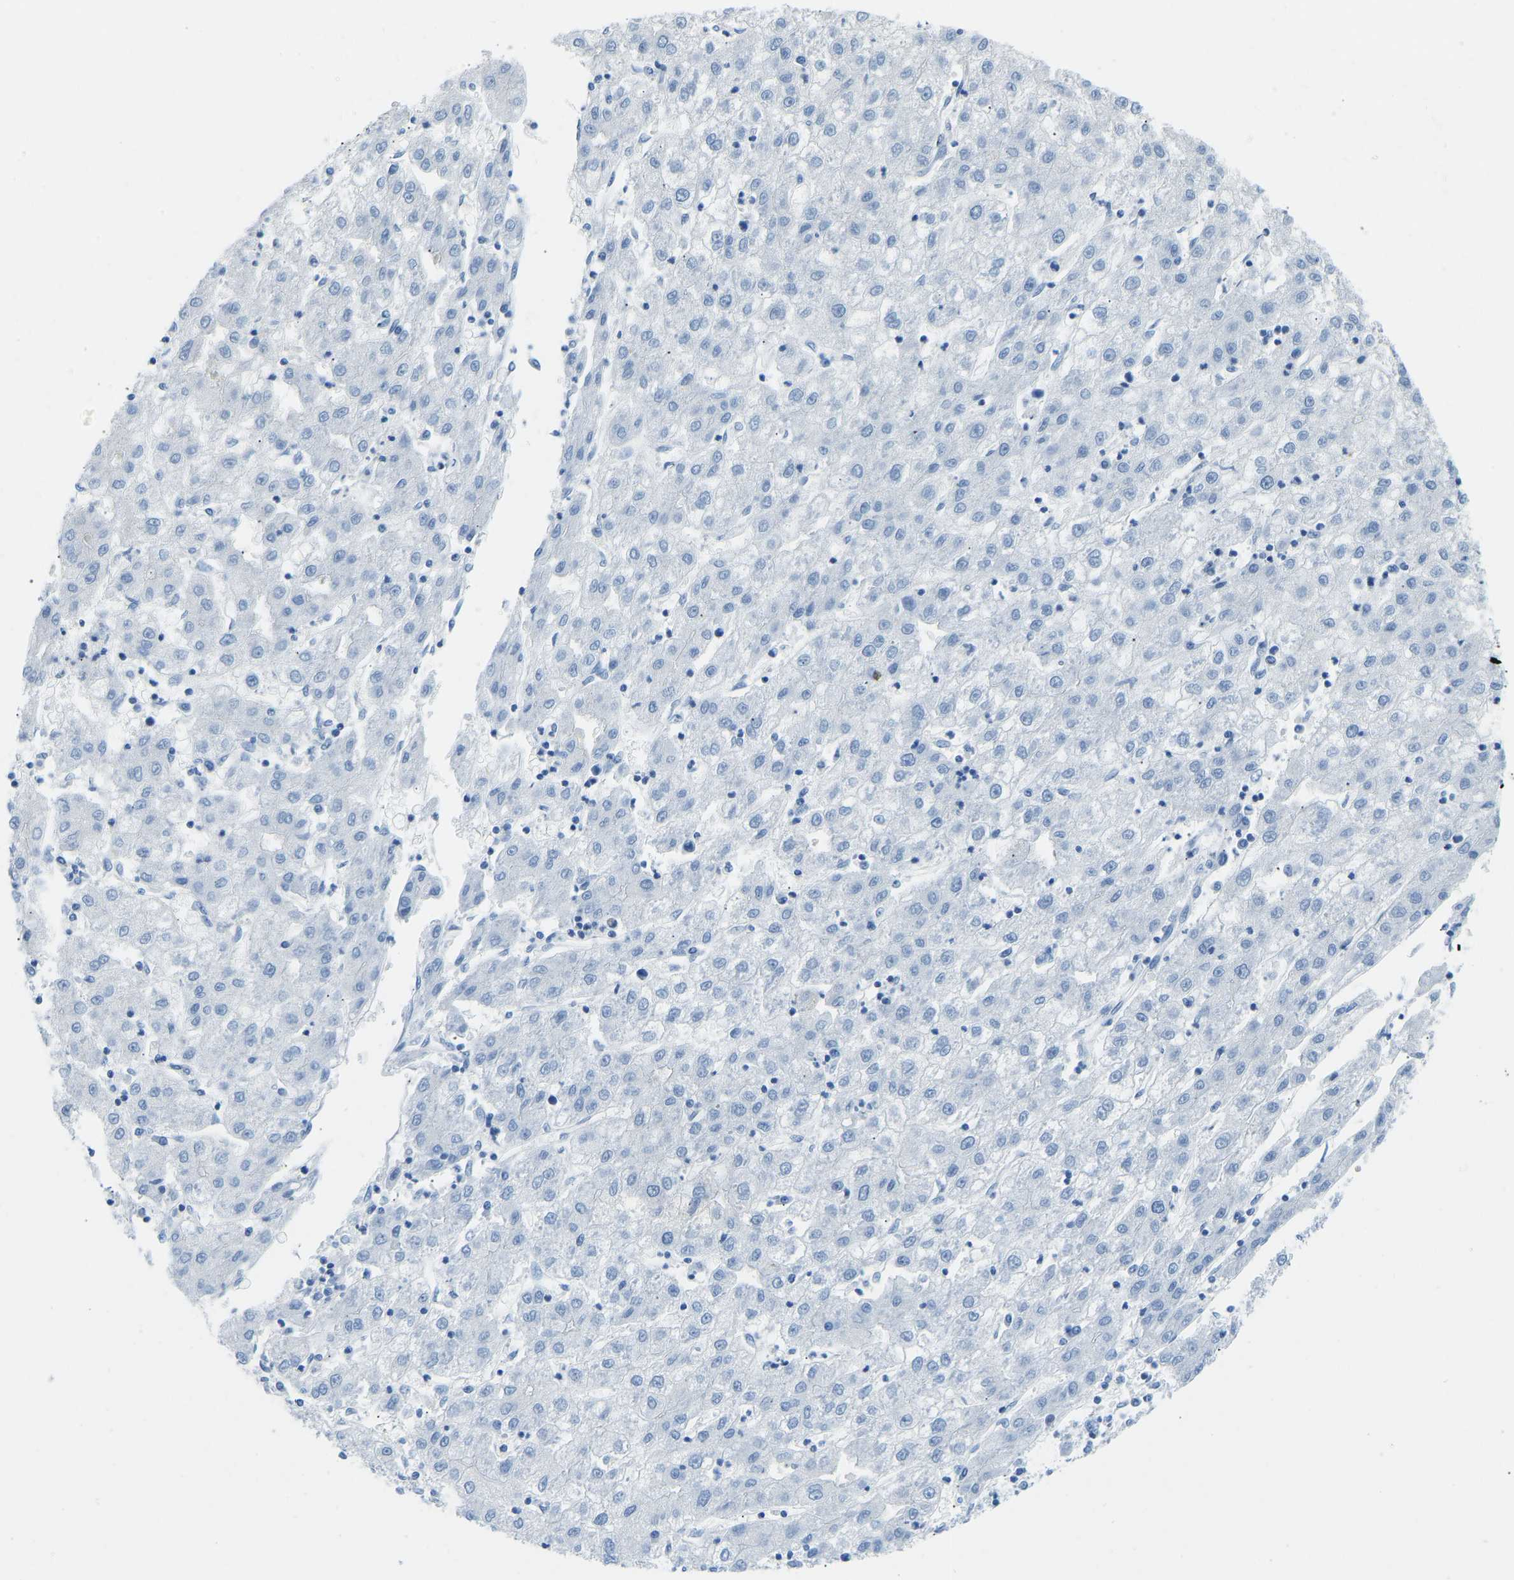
{"staining": {"intensity": "negative", "quantity": "none", "location": "none"}, "tissue": "liver cancer", "cell_type": "Tumor cells", "image_type": "cancer", "snomed": [{"axis": "morphology", "description": "Carcinoma, Hepatocellular, NOS"}, {"axis": "topography", "description": "Liver"}], "caption": "Human liver hepatocellular carcinoma stained for a protein using IHC shows no staining in tumor cells.", "gene": "COL15A1", "patient": {"sex": "male", "age": 72}}